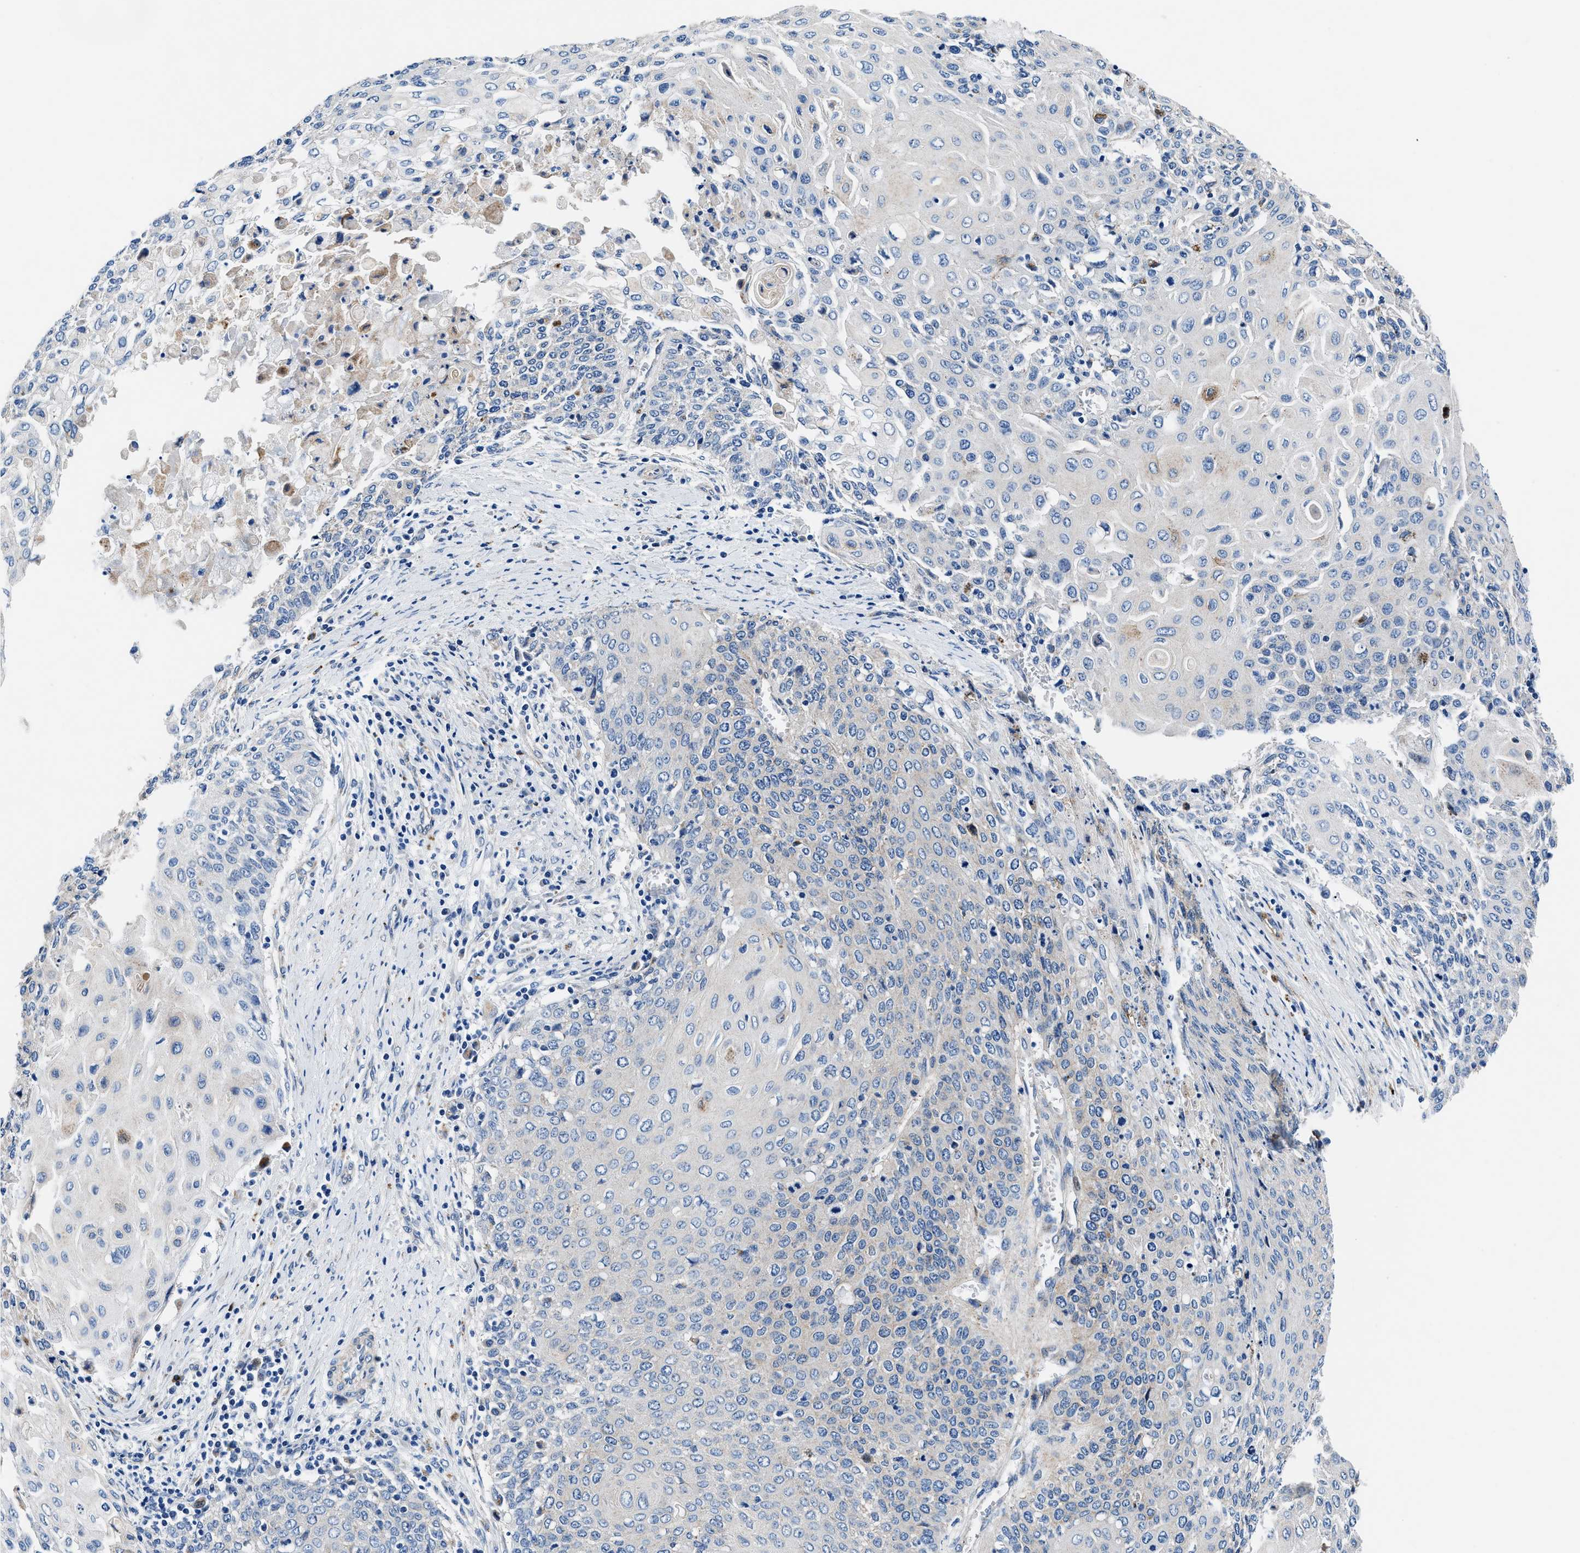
{"staining": {"intensity": "negative", "quantity": "none", "location": "none"}, "tissue": "cervical cancer", "cell_type": "Tumor cells", "image_type": "cancer", "snomed": [{"axis": "morphology", "description": "Squamous cell carcinoma, NOS"}, {"axis": "topography", "description": "Cervix"}], "caption": "DAB immunohistochemical staining of human cervical squamous cell carcinoma demonstrates no significant expression in tumor cells. (DAB IHC with hematoxylin counter stain).", "gene": "DAG1", "patient": {"sex": "female", "age": 39}}